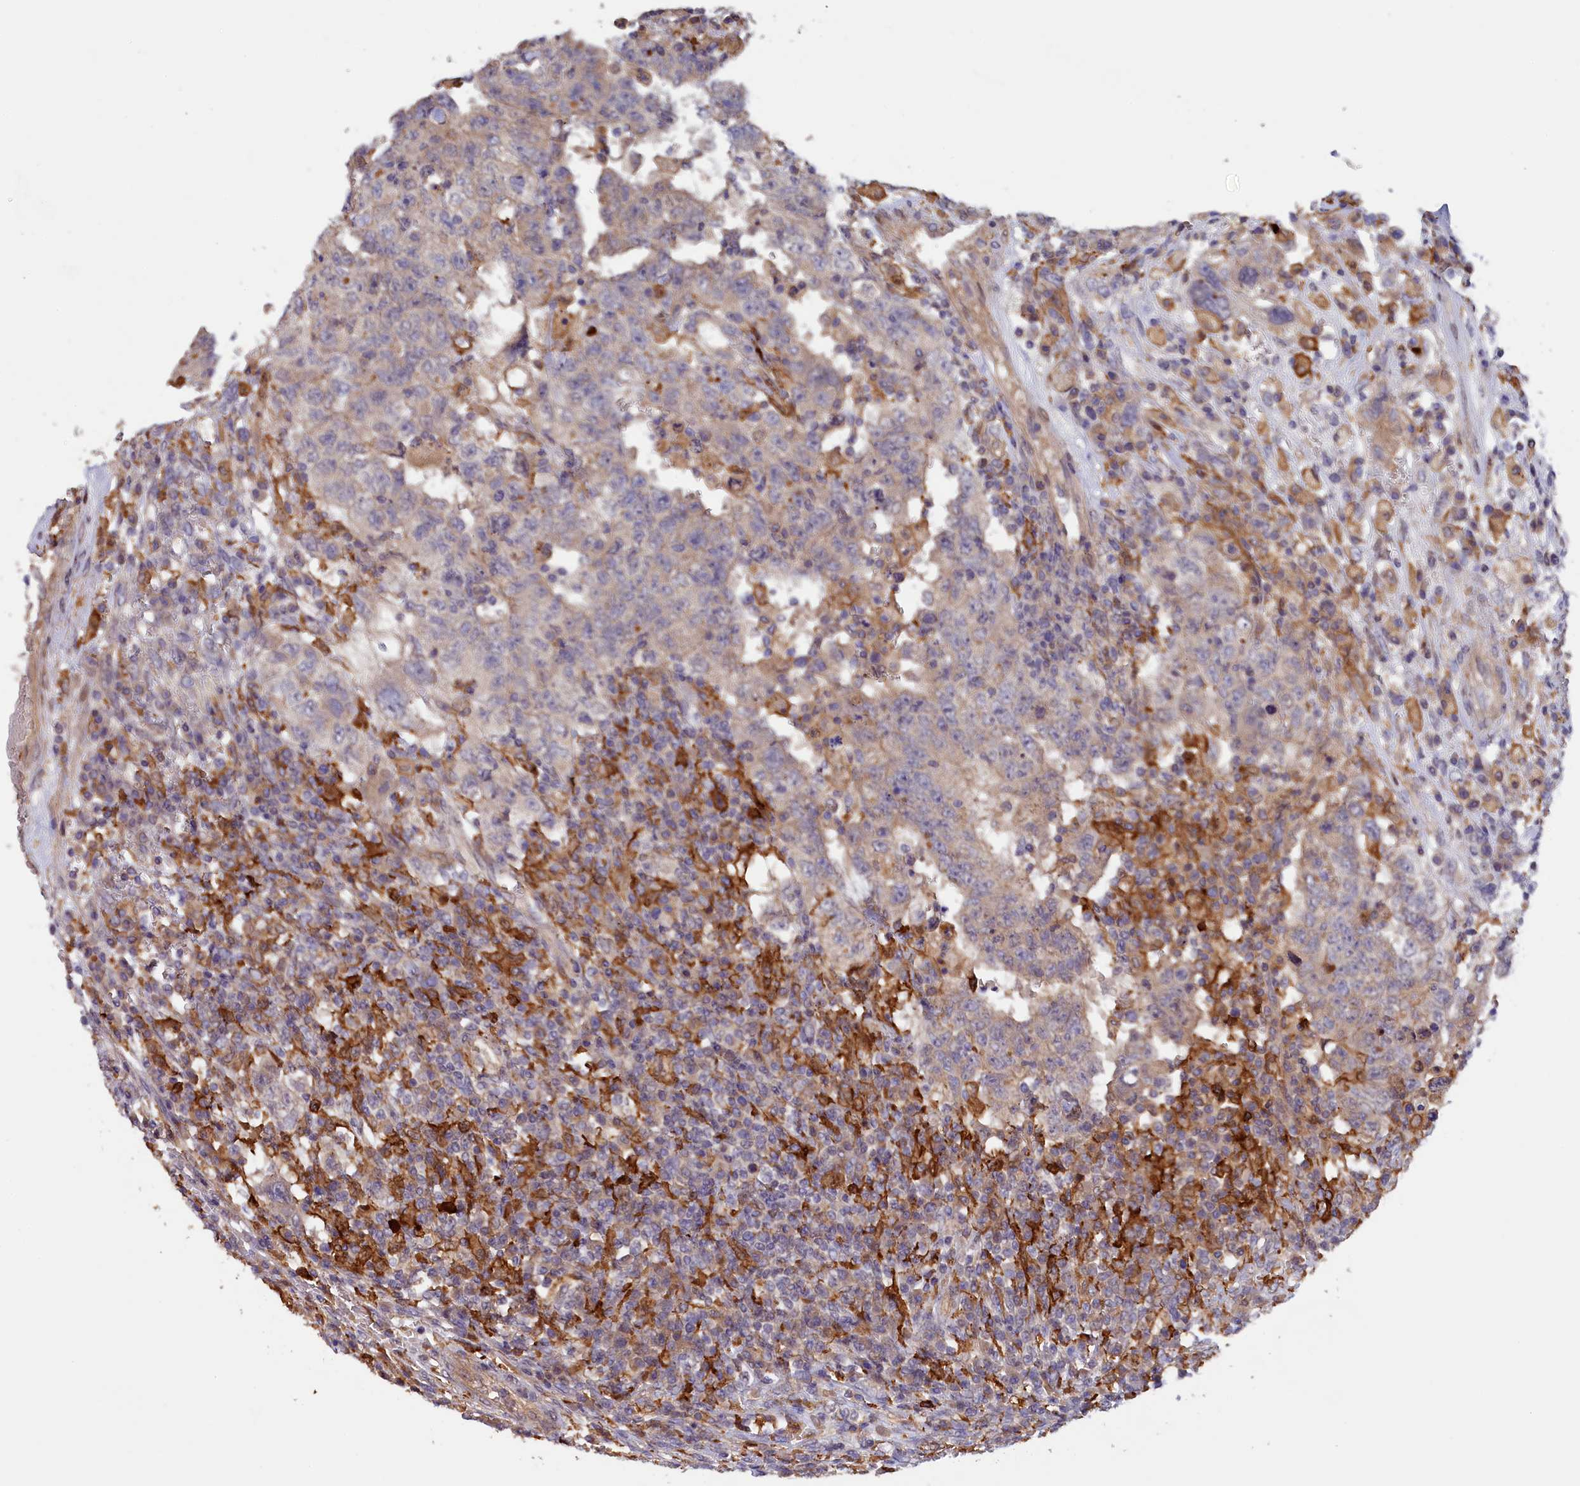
{"staining": {"intensity": "negative", "quantity": "none", "location": "none"}, "tissue": "testis cancer", "cell_type": "Tumor cells", "image_type": "cancer", "snomed": [{"axis": "morphology", "description": "Carcinoma, Embryonal, NOS"}, {"axis": "topography", "description": "Testis"}], "caption": "Protein analysis of testis embryonal carcinoma reveals no significant staining in tumor cells. (DAB (3,3'-diaminobenzidine) IHC with hematoxylin counter stain).", "gene": "FERMT1", "patient": {"sex": "male", "age": 26}}